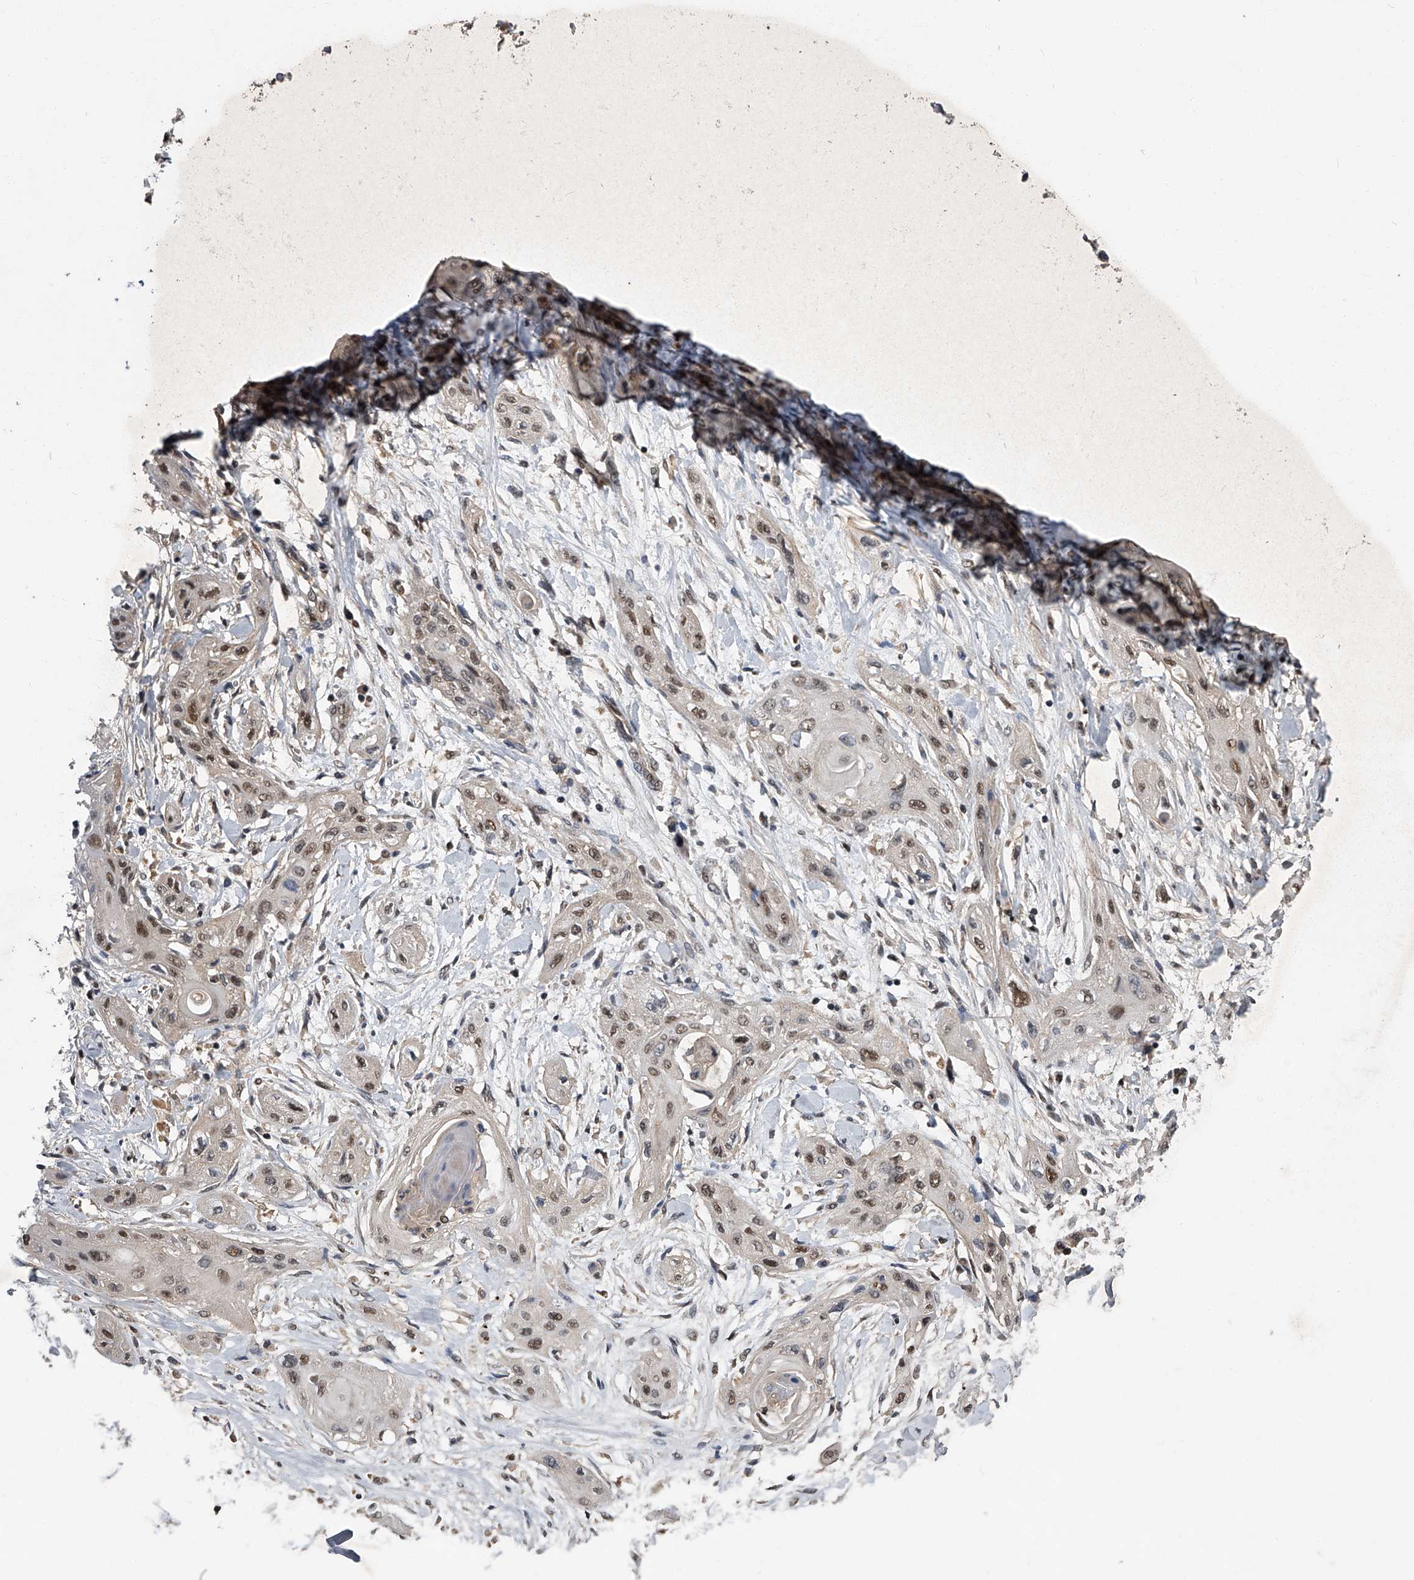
{"staining": {"intensity": "weak", "quantity": ">75%", "location": "nuclear"}, "tissue": "lung cancer", "cell_type": "Tumor cells", "image_type": "cancer", "snomed": [{"axis": "morphology", "description": "Squamous cell carcinoma, NOS"}, {"axis": "topography", "description": "Lung"}], "caption": "The image shows staining of lung cancer (squamous cell carcinoma), revealing weak nuclear protein staining (brown color) within tumor cells.", "gene": "SLC12A8", "patient": {"sex": "female", "age": 47}}